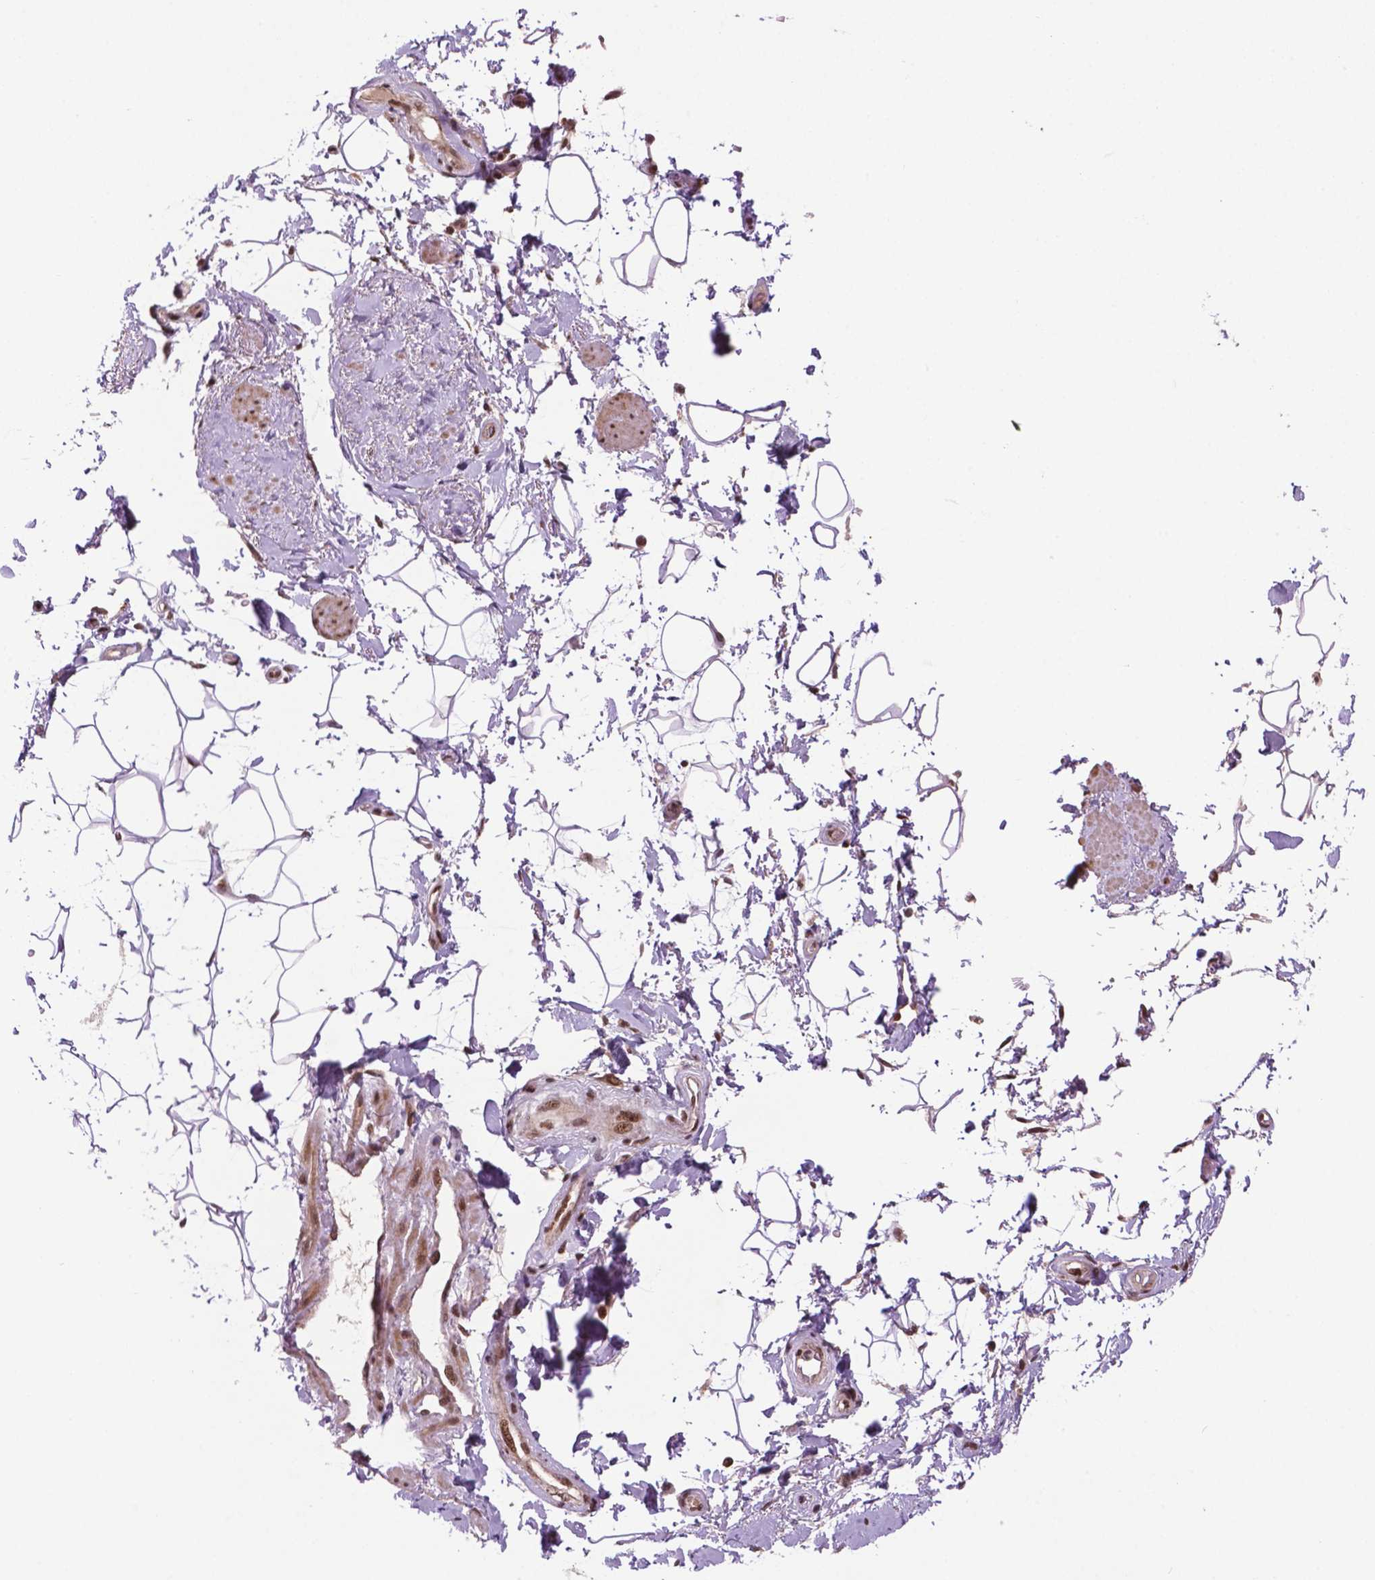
{"staining": {"intensity": "moderate", "quantity": "25%-75%", "location": "nuclear"}, "tissue": "adipose tissue", "cell_type": "Adipocytes", "image_type": "normal", "snomed": [{"axis": "morphology", "description": "Normal tissue, NOS"}, {"axis": "topography", "description": "Anal"}, {"axis": "topography", "description": "Peripheral nerve tissue"}], "caption": "The micrograph demonstrates staining of normal adipose tissue, revealing moderate nuclear protein staining (brown color) within adipocytes.", "gene": "SIRT6", "patient": {"sex": "male", "age": 51}}